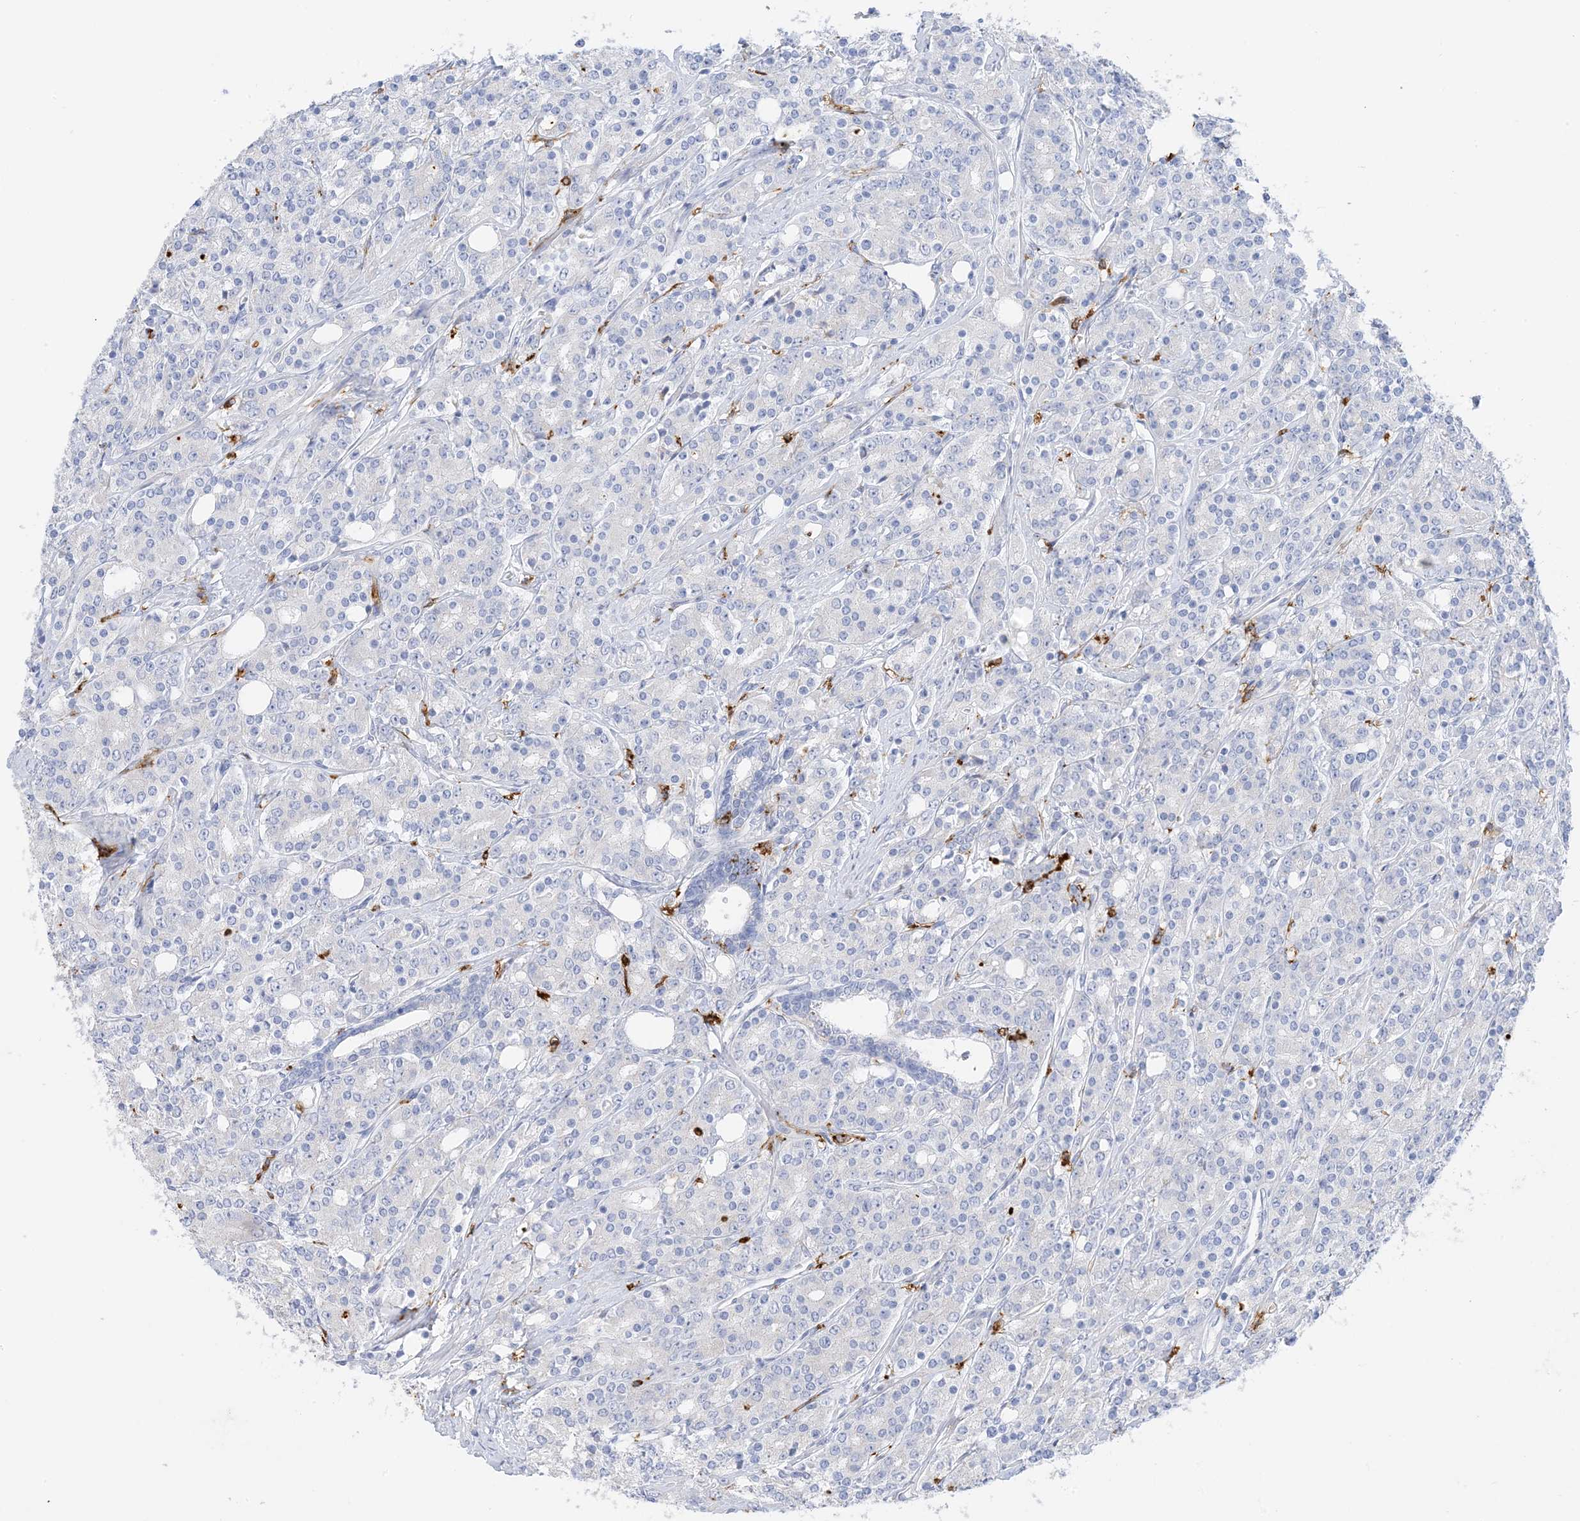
{"staining": {"intensity": "negative", "quantity": "none", "location": "none"}, "tissue": "prostate cancer", "cell_type": "Tumor cells", "image_type": "cancer", "snomed": [{"axis": "morphology", "description": "Adenocarcinoma, High grade"}, {"axis": "topography", "description": "Prostate"}], "caption": "DAB immunohistochemical staining of human prostate high-grade adenocarcinoma shows no significant expression in tumor cells.", "gene": "DPH3", "patient": {"sex": "male", "age": 62}}